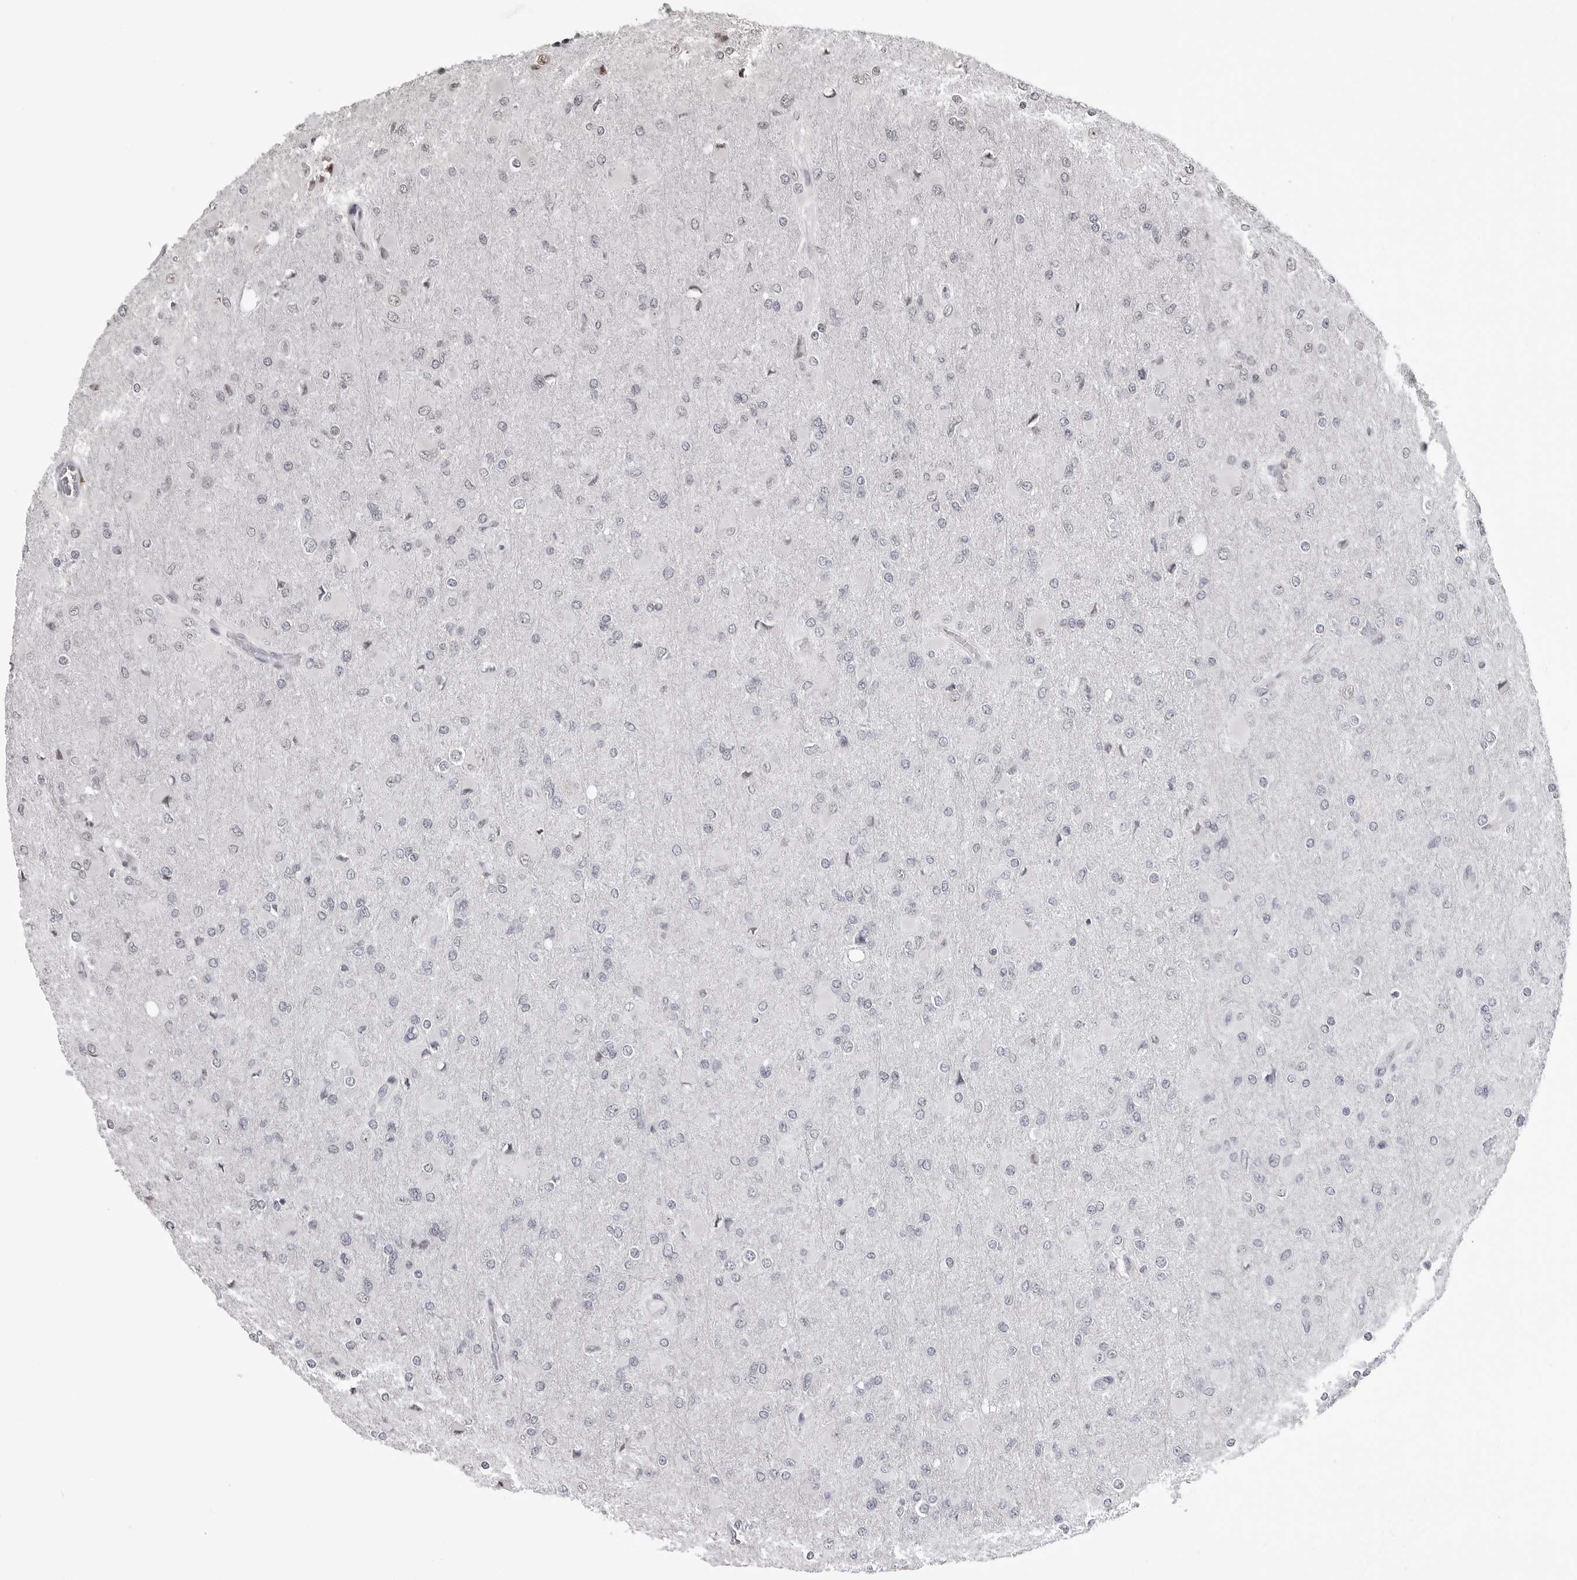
{"staining": {"intensity": "negative", "quantity": "none", "location": "none"}, "tissue": "glioma", "cell_type": "Tumor cells", "image_type": "cancer", "snomed": [{"axis": "morphology", "description": "Glioma, malignant, High grade"}, {"axis": "topography", "description": "Cerebral cortex"}], "caption": "Glioma was stained to show a protein in brown. There is no significant staining in tumor cells. The staining was performed using DAB to visualize the protein expression in brown, while the nuclei were stained in blue with hematoxylin (Magnification: 20x).", "gene": "PHF3", "patient": {"sex": "female", "age": 36}}